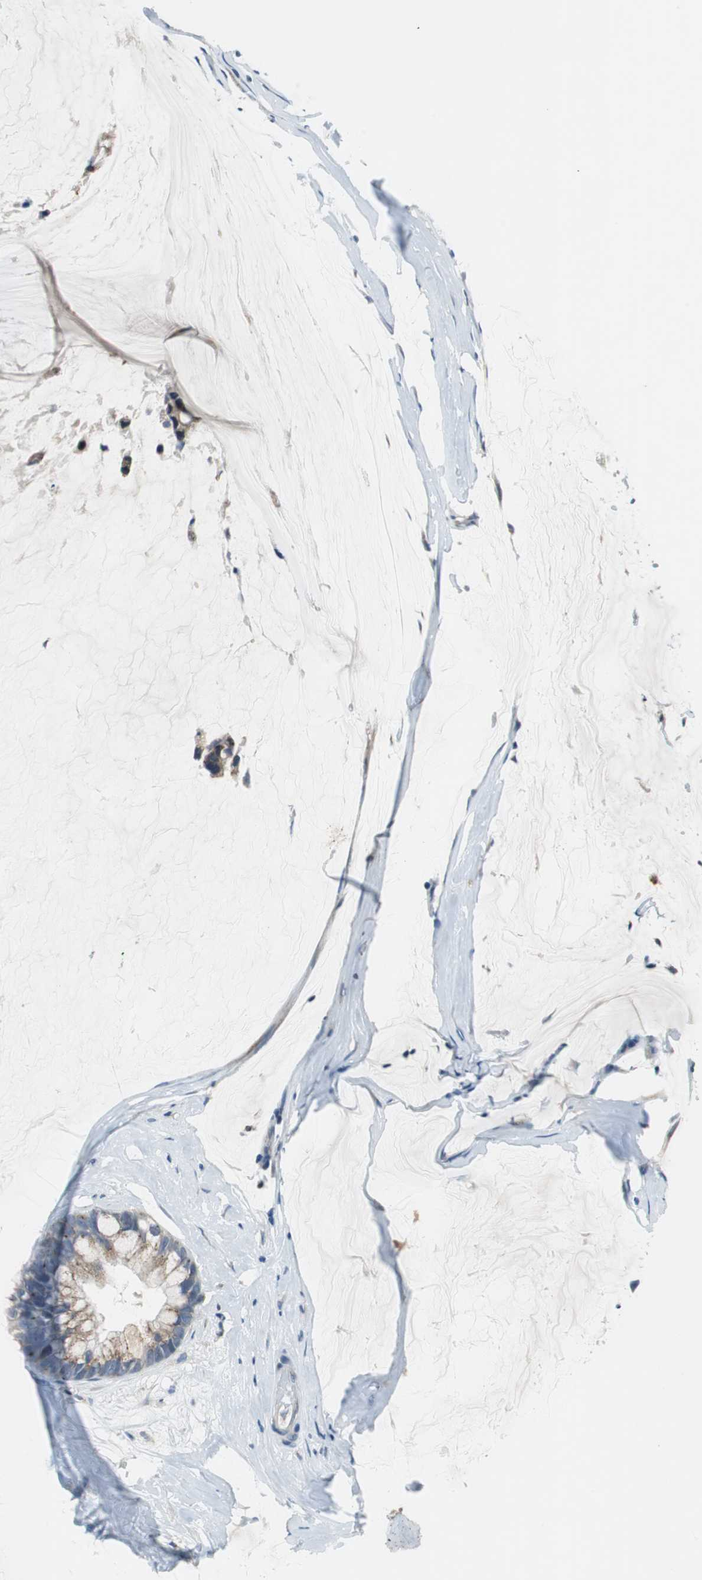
{"staining": {"intensity": "weak", "quantity": ">75%", "location": "cytoplasmic/membranous"}, "tissue": "ovarian cancer", "cell_type": "Tumor cells", "image_type": "cancer", "snomed": [{"axis": "morphology", "description": "Cystadenocarcinoma, mucinous, NOS"}, {"axis": "topography", "description": "Ovary"}], "caption": "Approximately >75% of tumor cells in ovarian mucinous cystadenocarcinoma demonstrate weak cytoplasmic/membranous protein positivity as visualized by brown immunohistochemical staining.", "gene": "PLAA", "patient": {"sex": "female", "age": 39}}